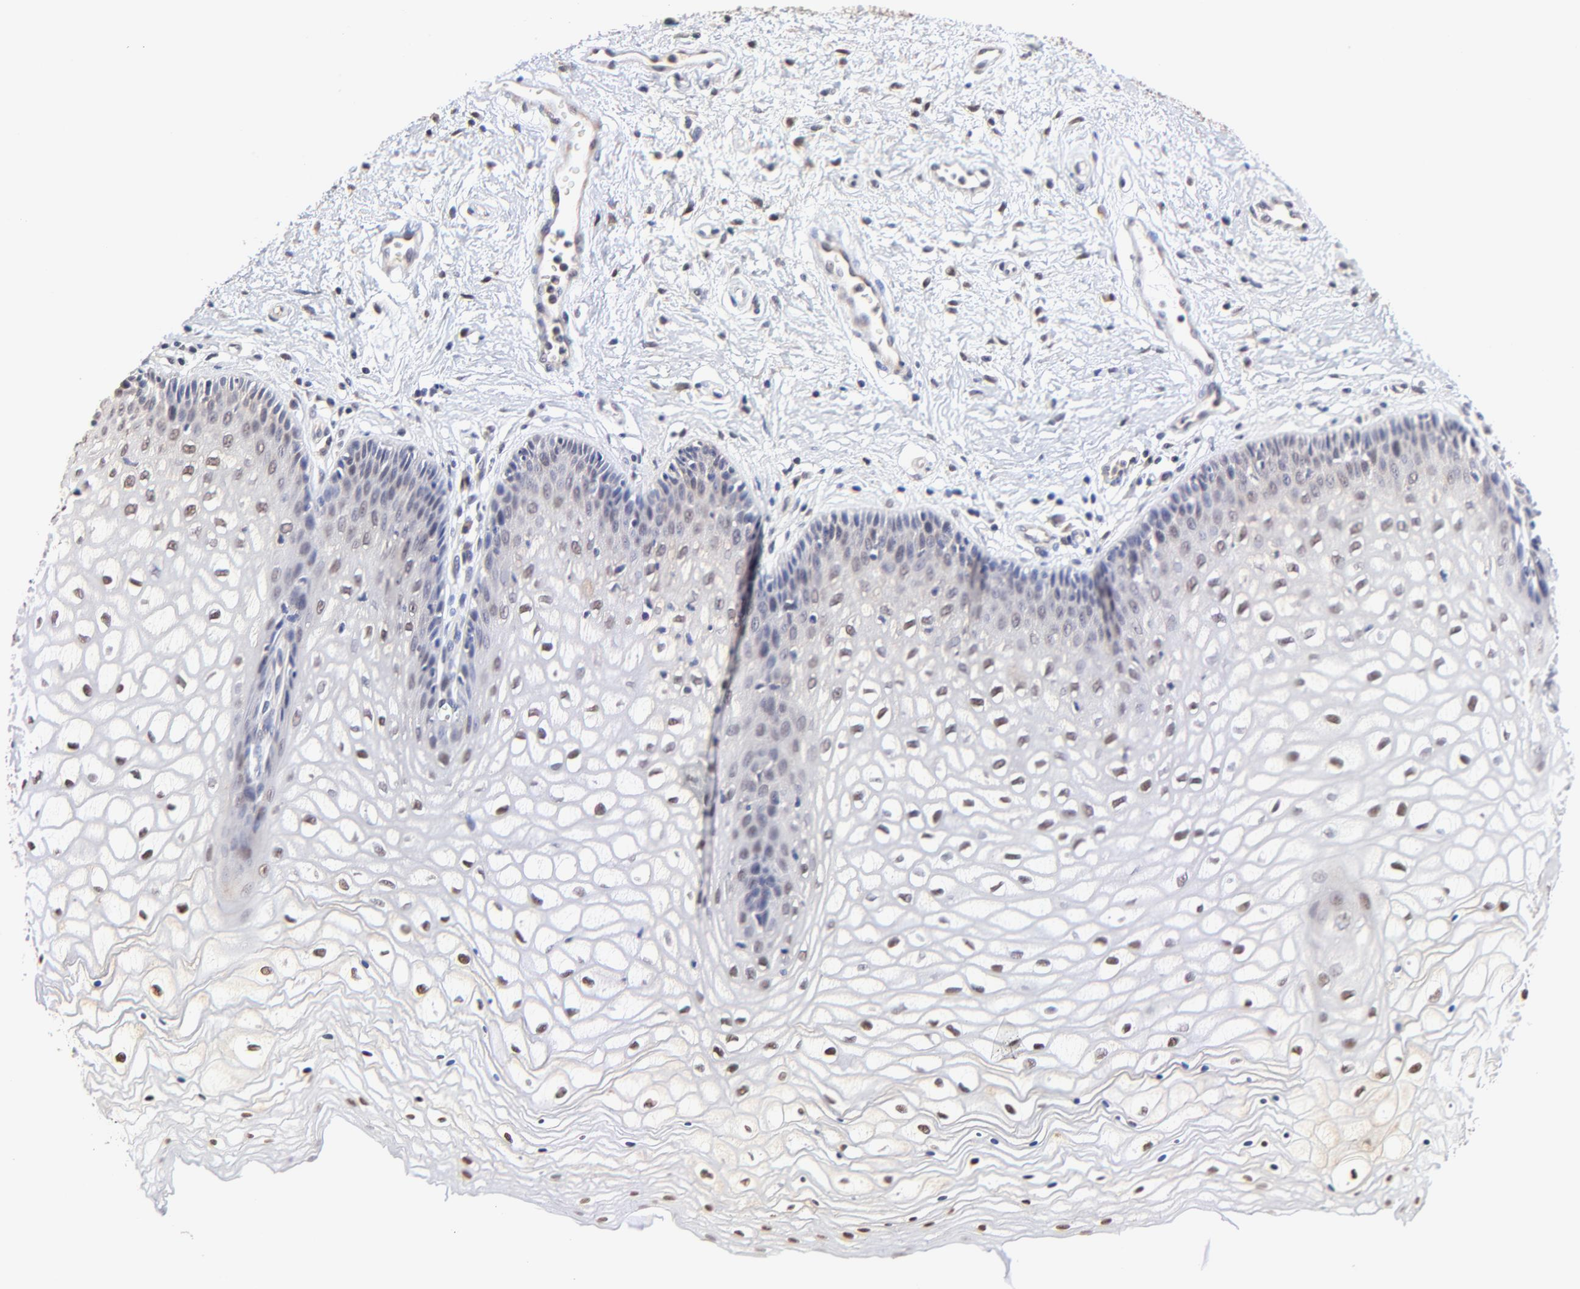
{"staining": {"intensity": "weak", "quantity": "25%-75%", "location": "nuclear"}, "tissue": "vagina", "cell_type": "Squamous epithelial cells", "image_type": "normal", "snomed": [{"axis": "morphology", "description": "Normal tissue, NOS"}, {"axis": "topography", "description": "Vagina"}], "caption": "Weak nuclear expression for a protein is appreciated in approximately 25%-75% of squamous epithelial cells of benign vagina using immunohistochemistry (IHC).", "gene": "PSMC4", "patient": {"sex": "female", "age": 34}}